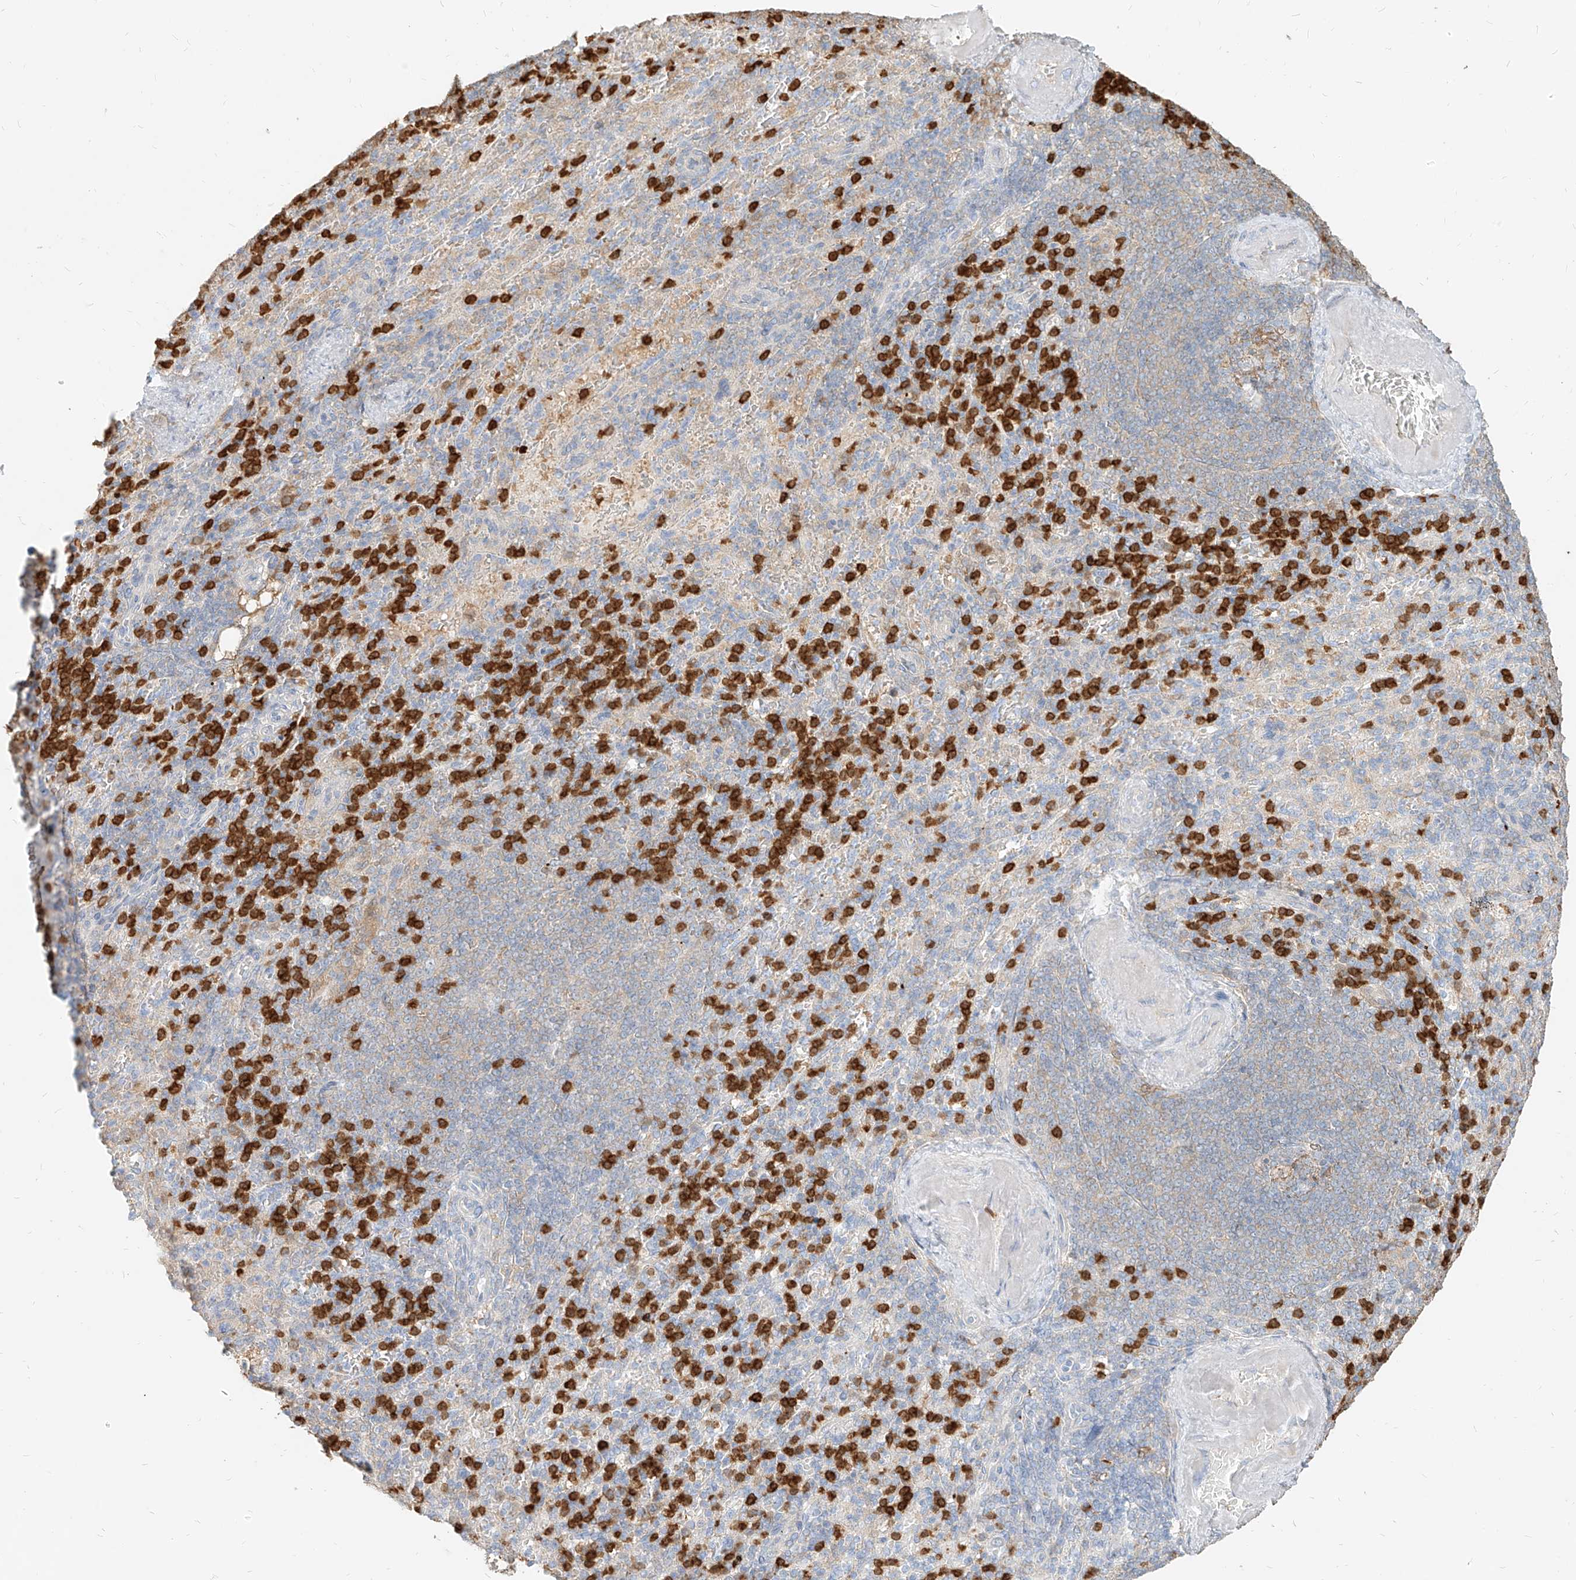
{"staining": {"intensity": "strong", "quantity": "25%-75%", "location": "cytoplasmic/membranous,nuclear"}, "tissue": "spleen", "cell_type": "Cells in red pulp", "image_type": "normal", "snomed": [{"axis": "morphology", "description": "Normal tissue, NOS"}, {"axis": "topography", "description": "Spleen"}], "caption": "A brown stain shows strong cytoplasmic/membranous,nuclear staining of a protein in cells in red pulp of benign spleen.", "gene": "PGD", "patient": {"sex": "female", "age": 74}}